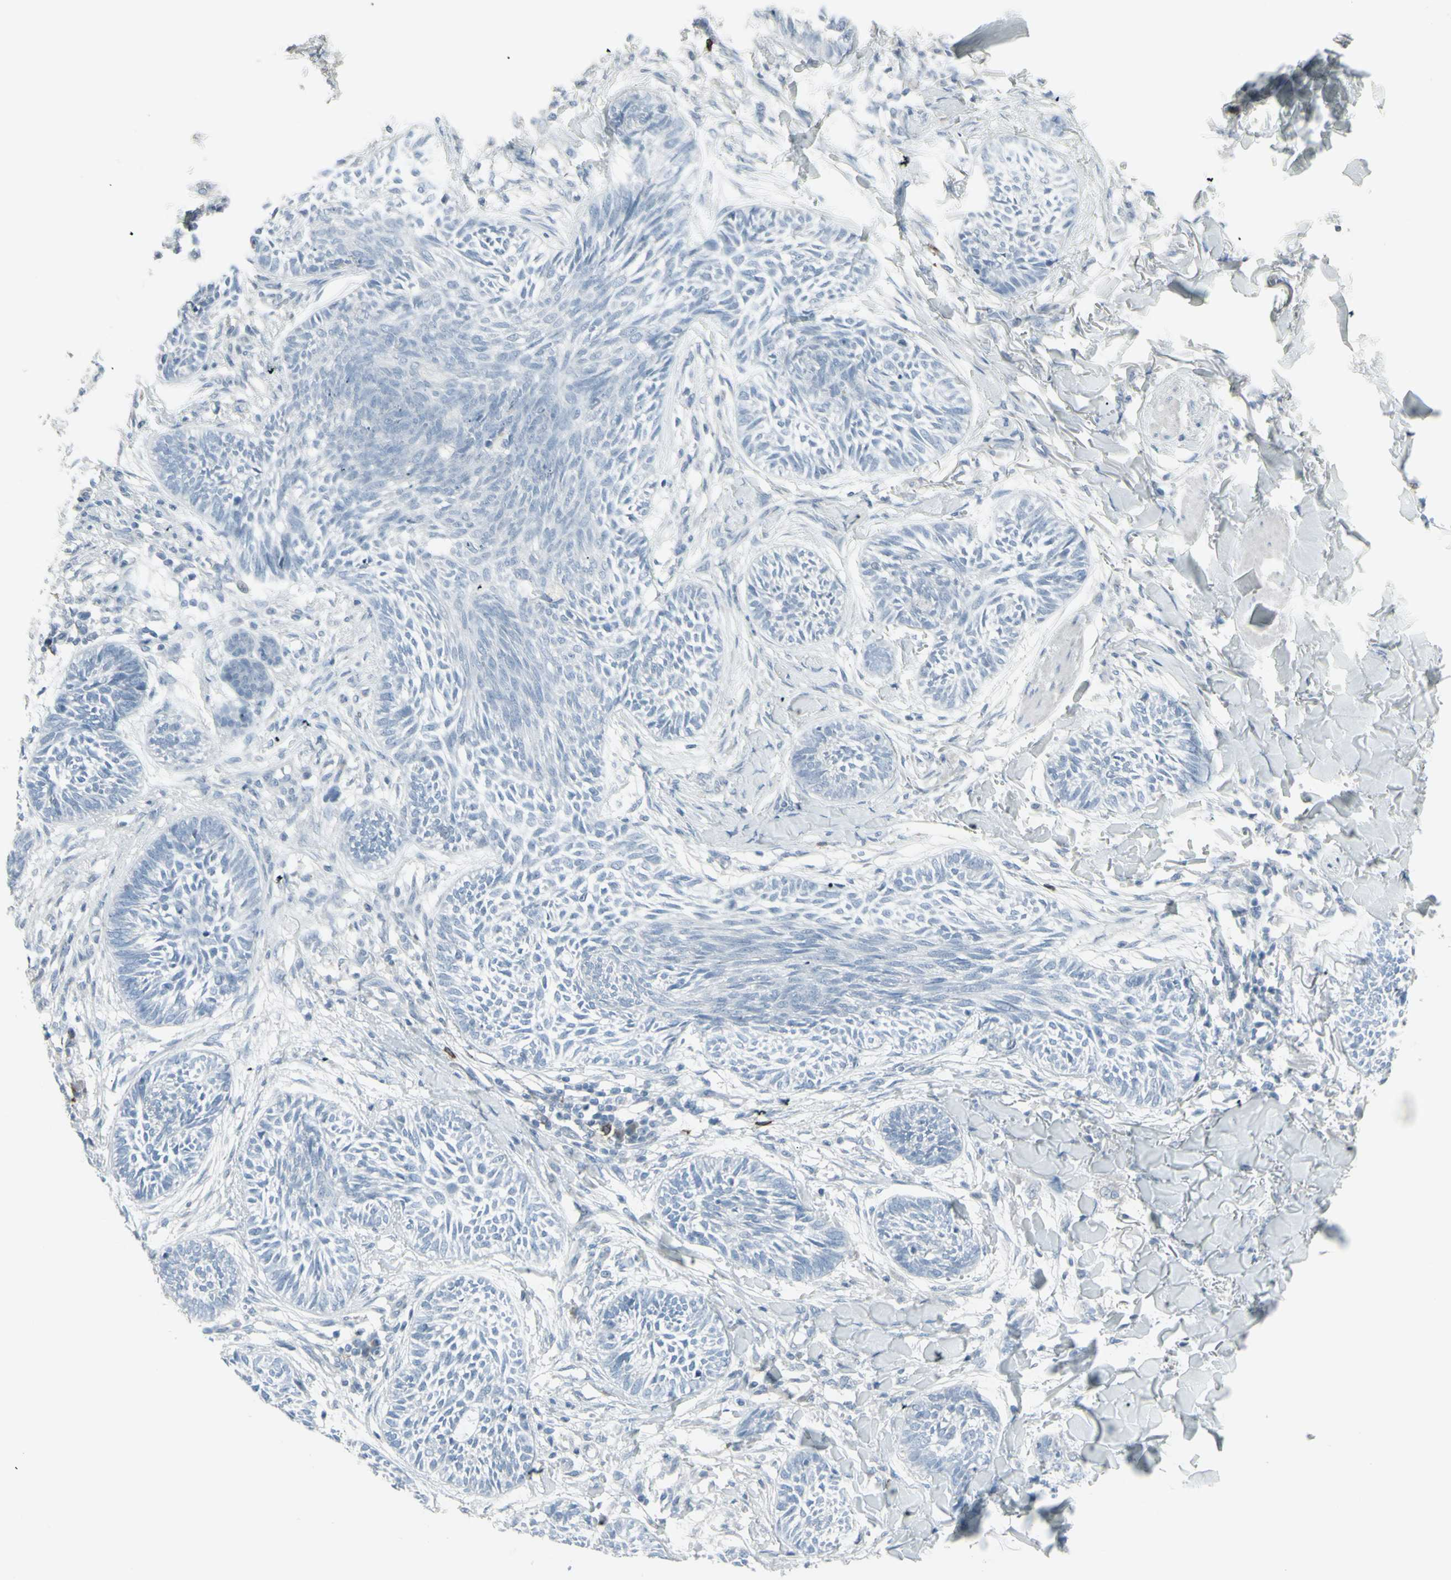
{"staining": {"intensity": "negative", "quantity": "none", "location": "none"}, "tissue": "skin cancer", "cell_type": "Tumor cells", "image_type": "cancer", "snomed": [{"axis": "morphology", "description": "Papilloma, NOS"}, {"axis": "morphology", "description": "Basal cell carcinoma"}, {"axis": "topography", "description": "Skin"}], "caption": "Immunohistochemistry micrograph of skin cancer (papilloma) stained for a protein (brown), which exhibits no staining in tumor cells. Brightfield microscopy of immunohistochemistry (IHC) stained with DAB (3,3'-diaminobenzidine) (brown) and hematoxylin (blue), captured at high magnification.", "gene": "CD79B", "patient": {"sex": "male", "age": 87}}